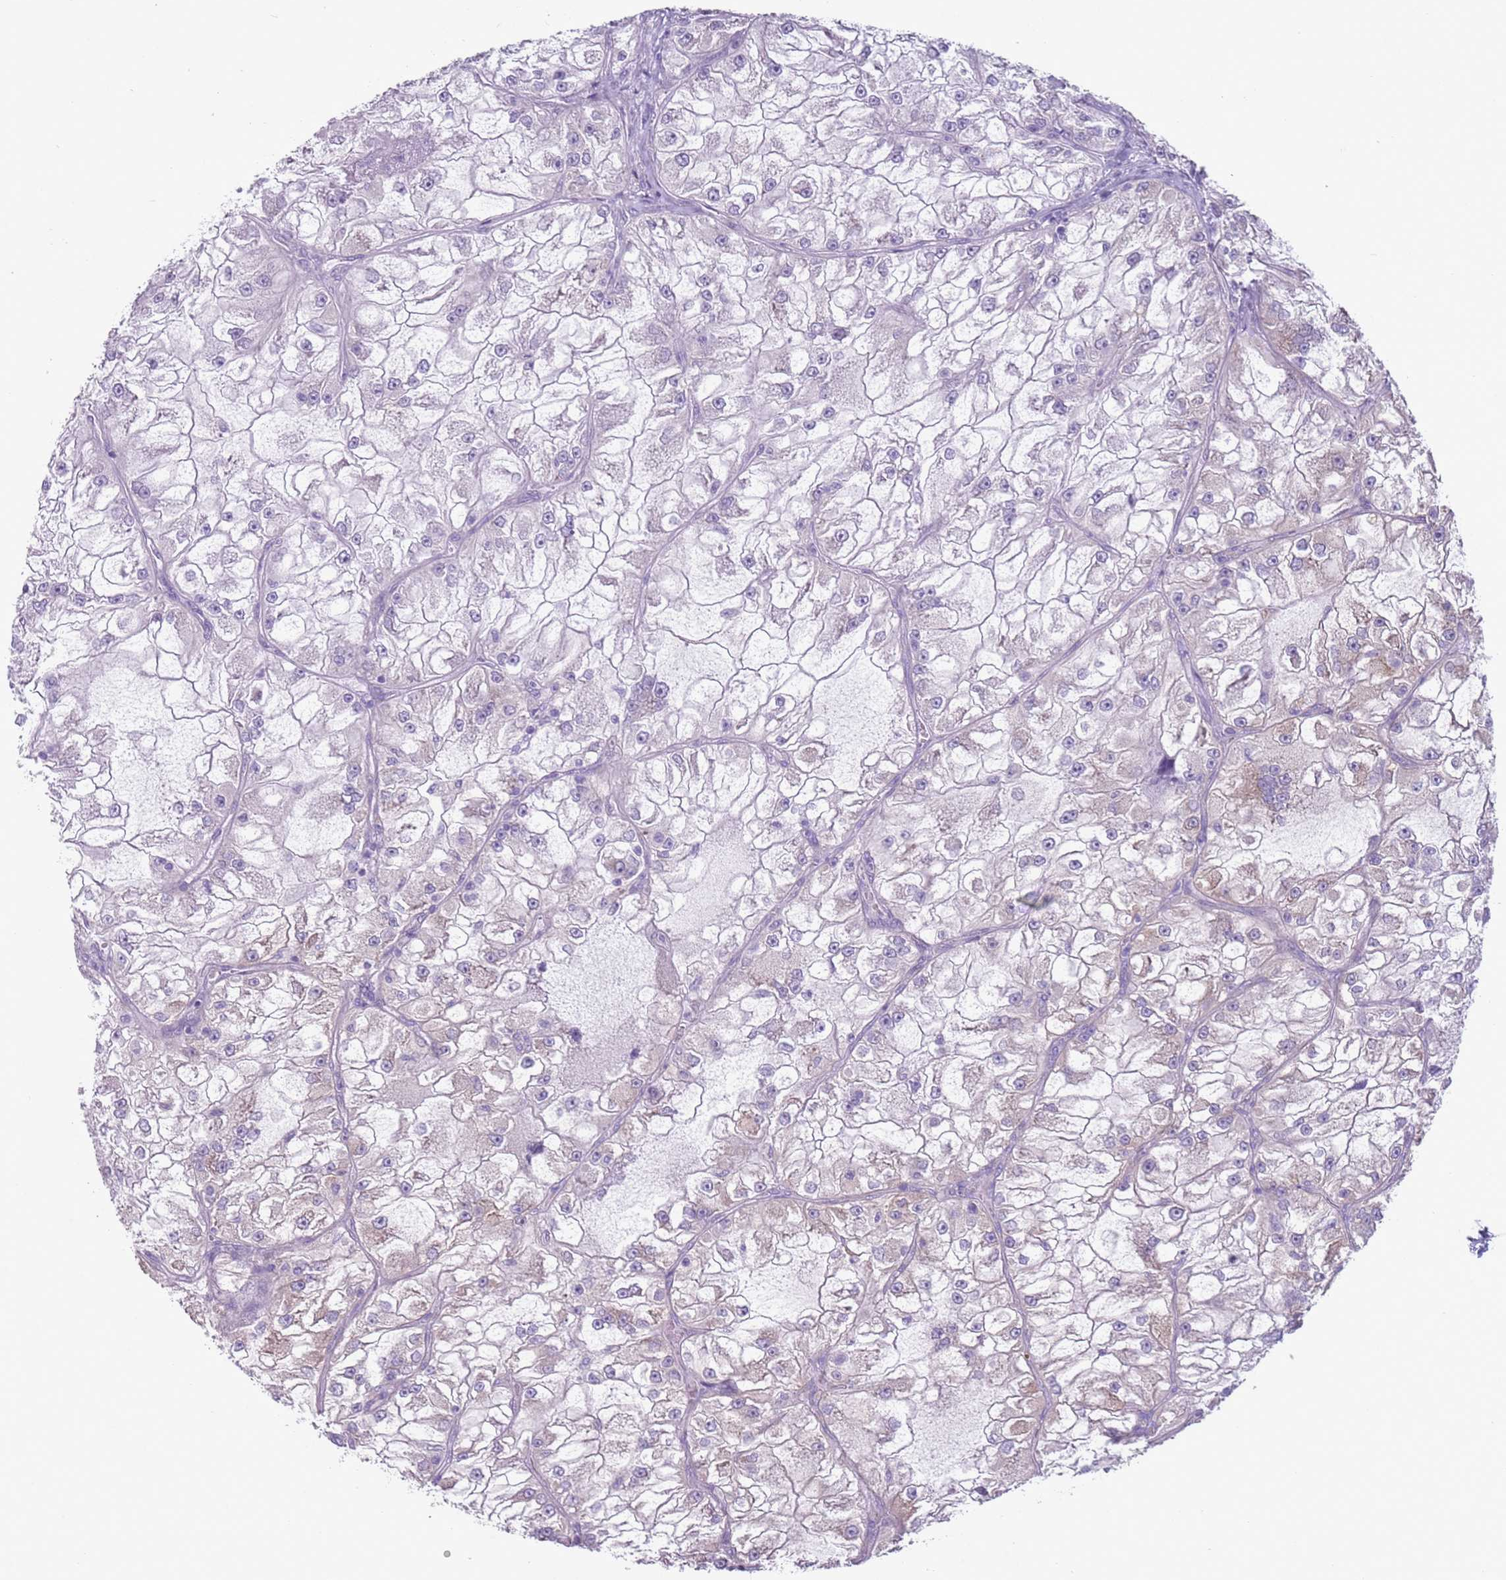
{"staining": {"intensity": "weak", "quantity": "<25%", "location": "cytoplasmic/membranous"}, "tissue": "renal cancer", "cell_type": "Tumor cells", "image_type": "cancer", "snomed": [{"axis": "morphology", "description": "Adenocarcinoma, NOS"}, {"axis": "topography", "description": "Kidney"}], "caption": "Immunohistochemistry (IHC) image of neoplastic tissue: renal cancer (adenocarcinoma) stained with DAB (3,3'-diaminobenzidine) exhibits no significant protein staining in tumor cells.", "gene": "HYOU1", "patient": {"sex": "female", "age": 72}}